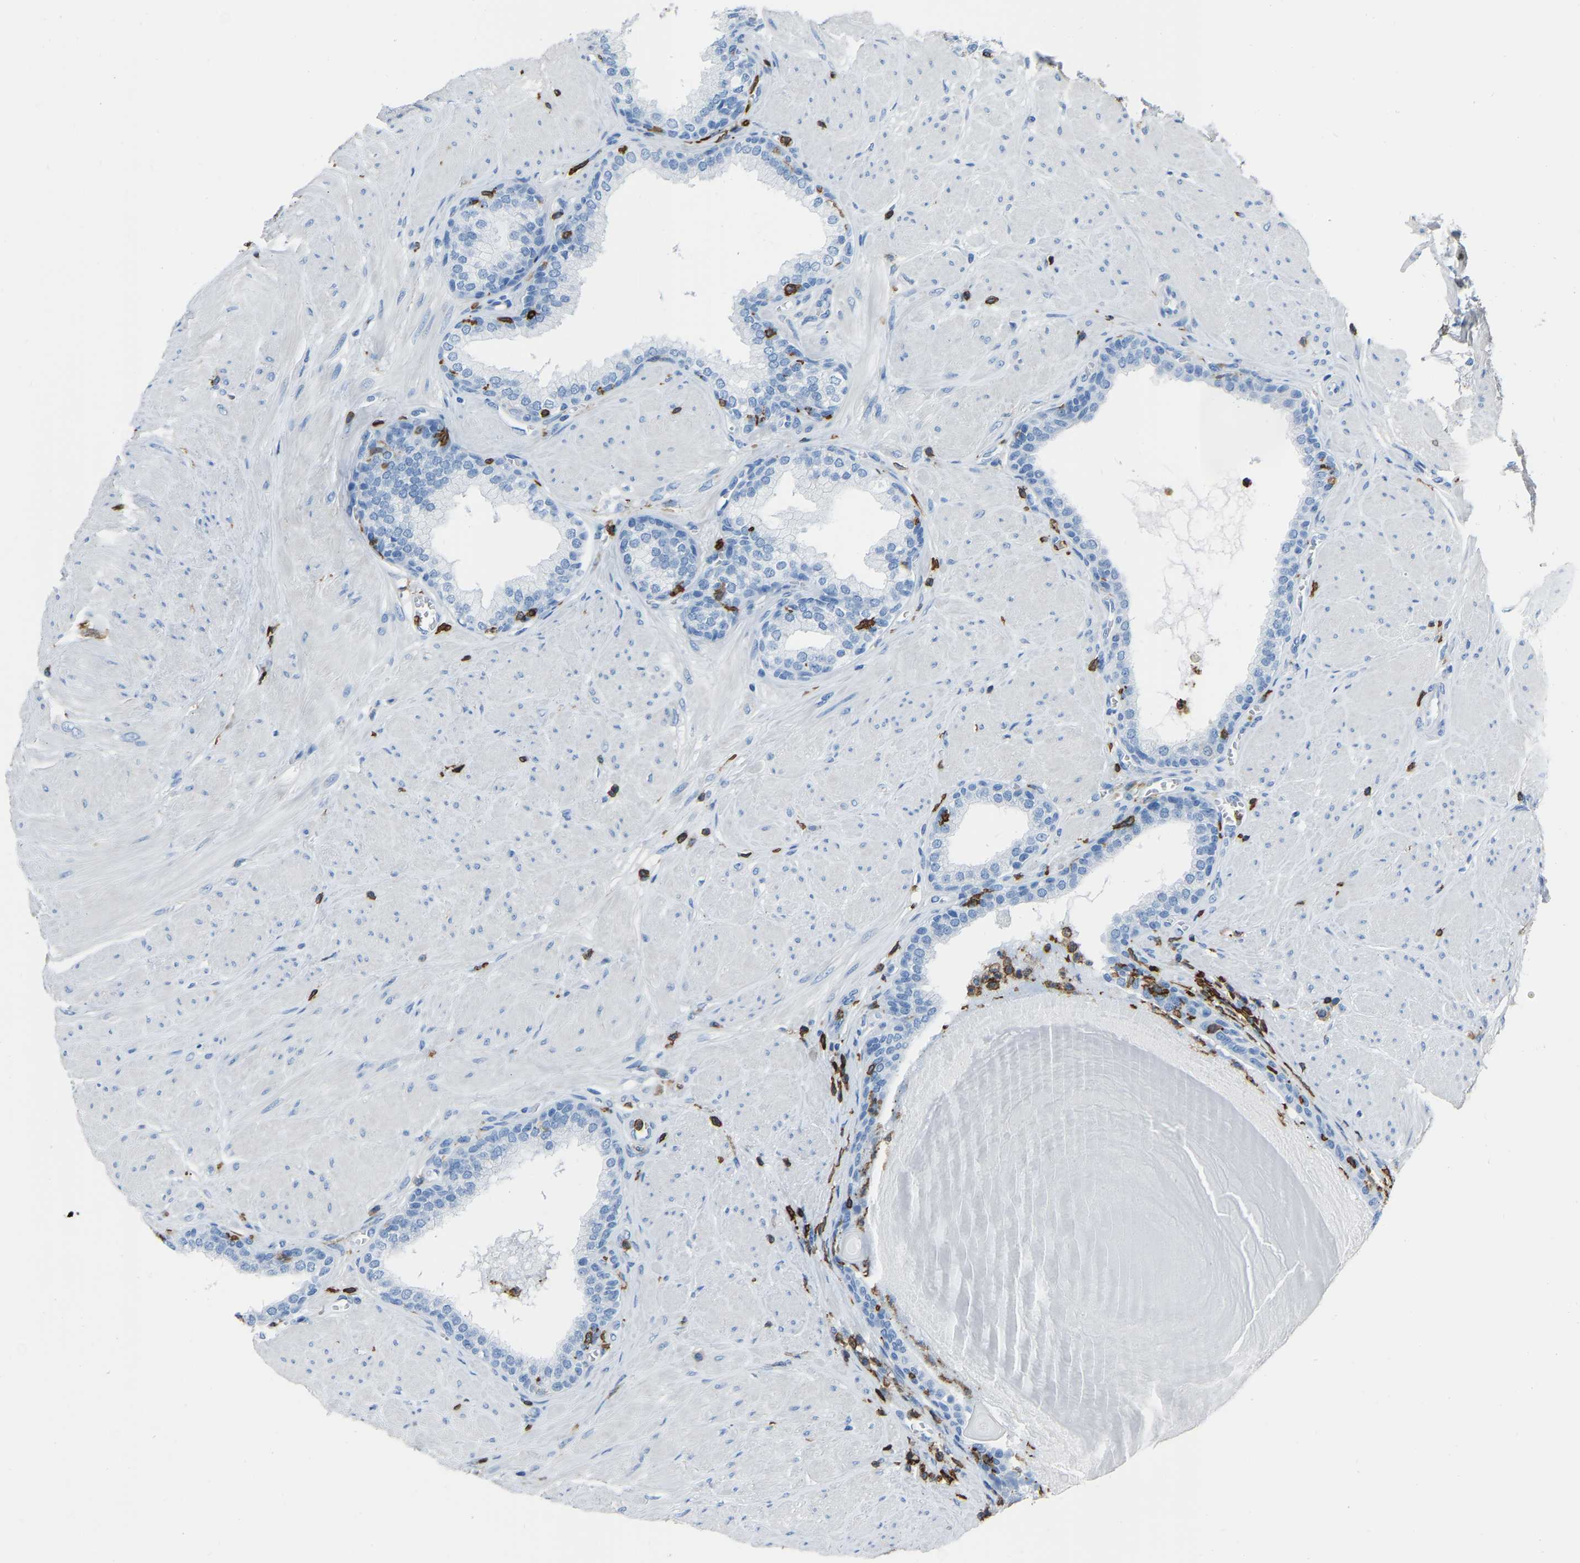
{"staining": {"intensity": "negative", "quantity": "none", "location": "none"}, "tissue": "prostate", "cell_type": "Glandular cells", "image_type": "normal", "snomed": [{"axis": "morphology", "description": "Normal tissue, NOS"}, {"axis": "topography", "description": "Prostate"}], "caption": "An immunohistochemistry photomicrograph of unremarkable prostate is shown. There is no staining in glandular cells of prostate. Nuclei are stained in blue.", "gene": "LSP1", "patient": {"sex": "male", "age": 51}}